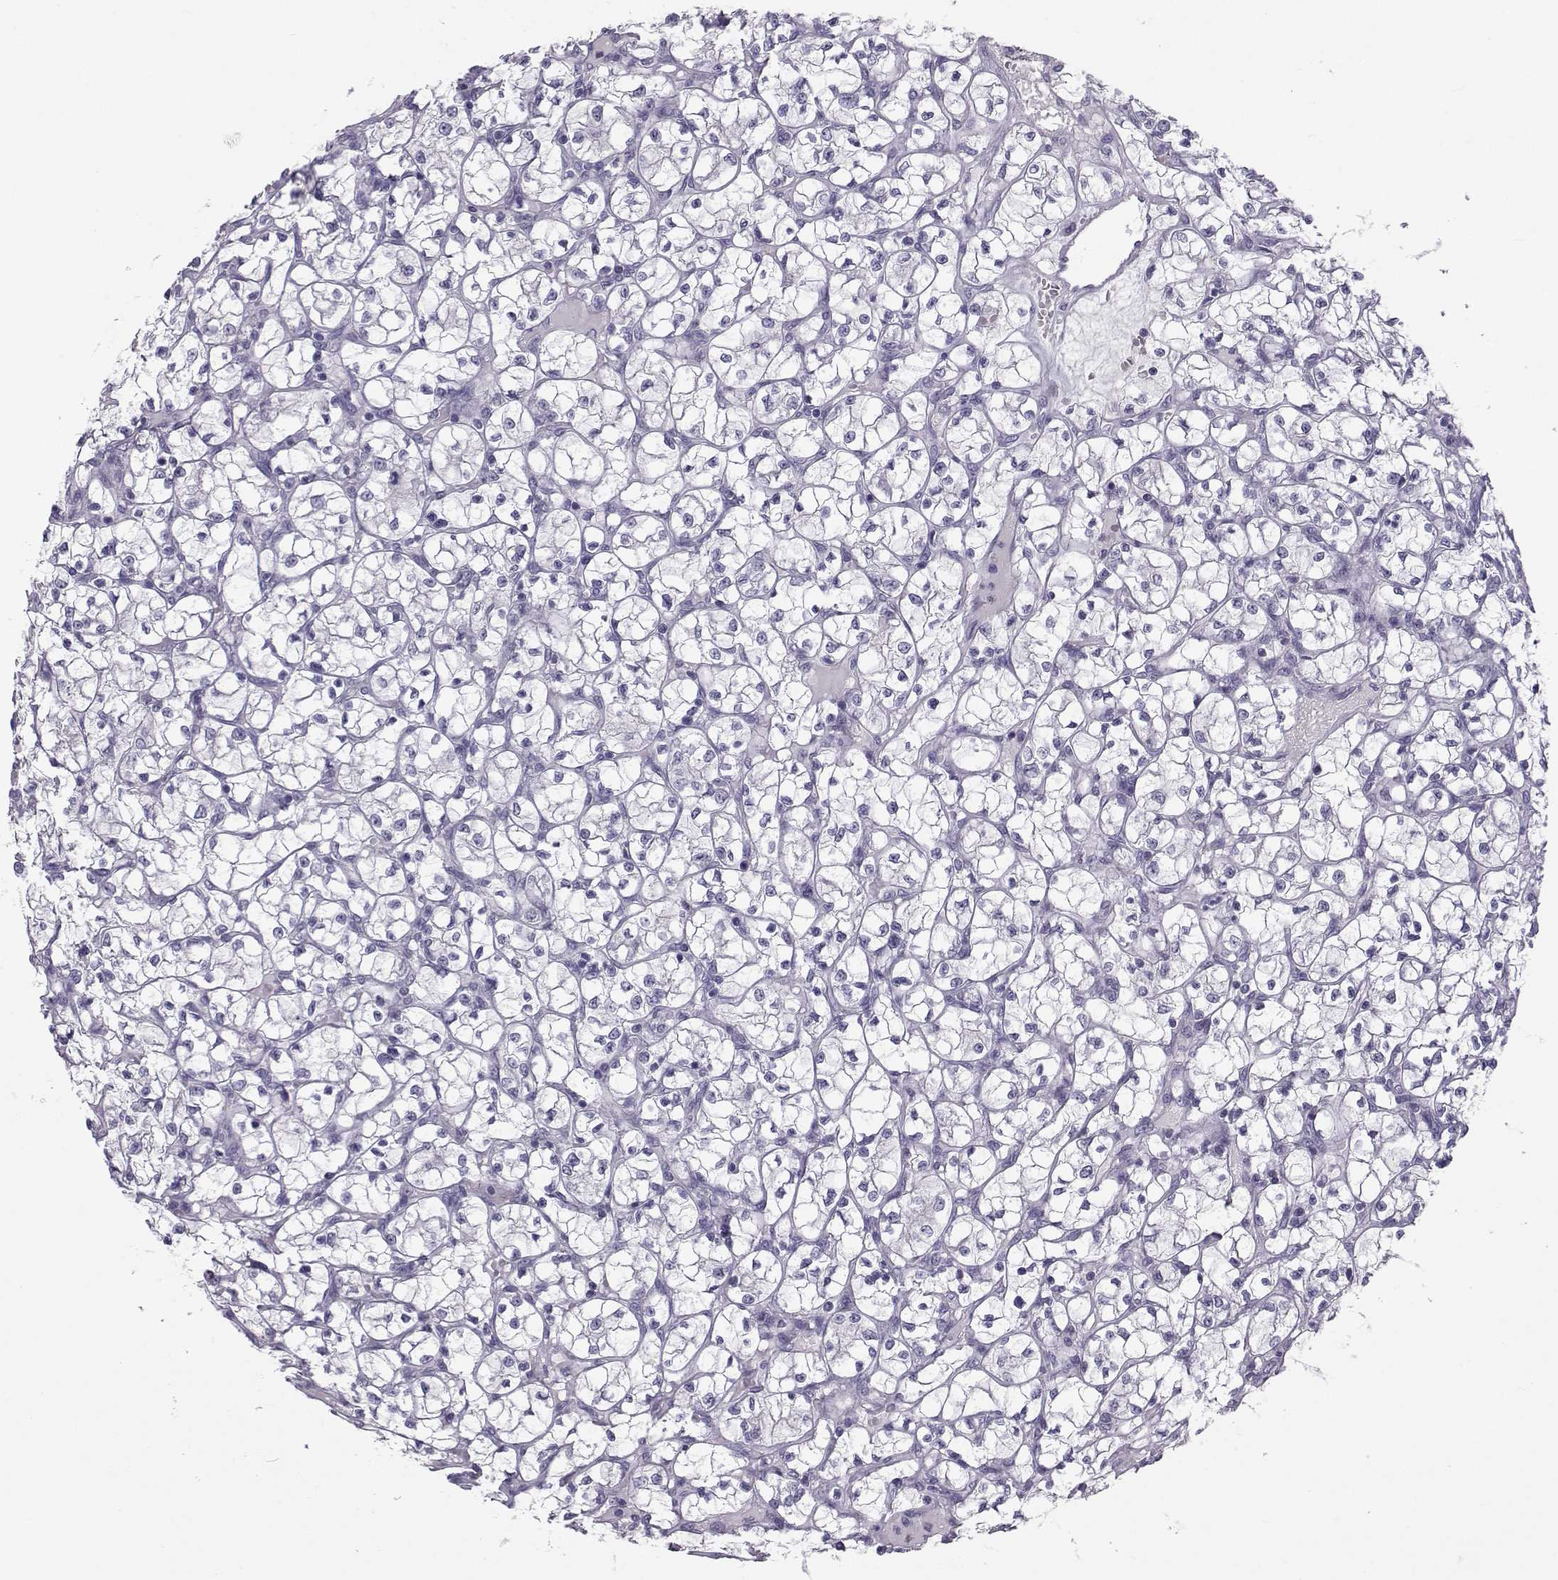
{"staining": {"intensity": "negative", "quantity": "none", "location": "none"}, "tissue": "renal cancer", "cell_type": "Tumor cells", "image_type": "cancer", "snomed": [{"axis": "morphology", "description": "Adenocarcinoma, NOS"}, {"axis": "topography", "description": "Kidney"}], "caption": "Immunohistochemical staining of human adenocarcinoma (renal) shows no significant staining in tumor cells.", "gene": "PCSK1N", "patient": {"sex": "female", "age": 64}}